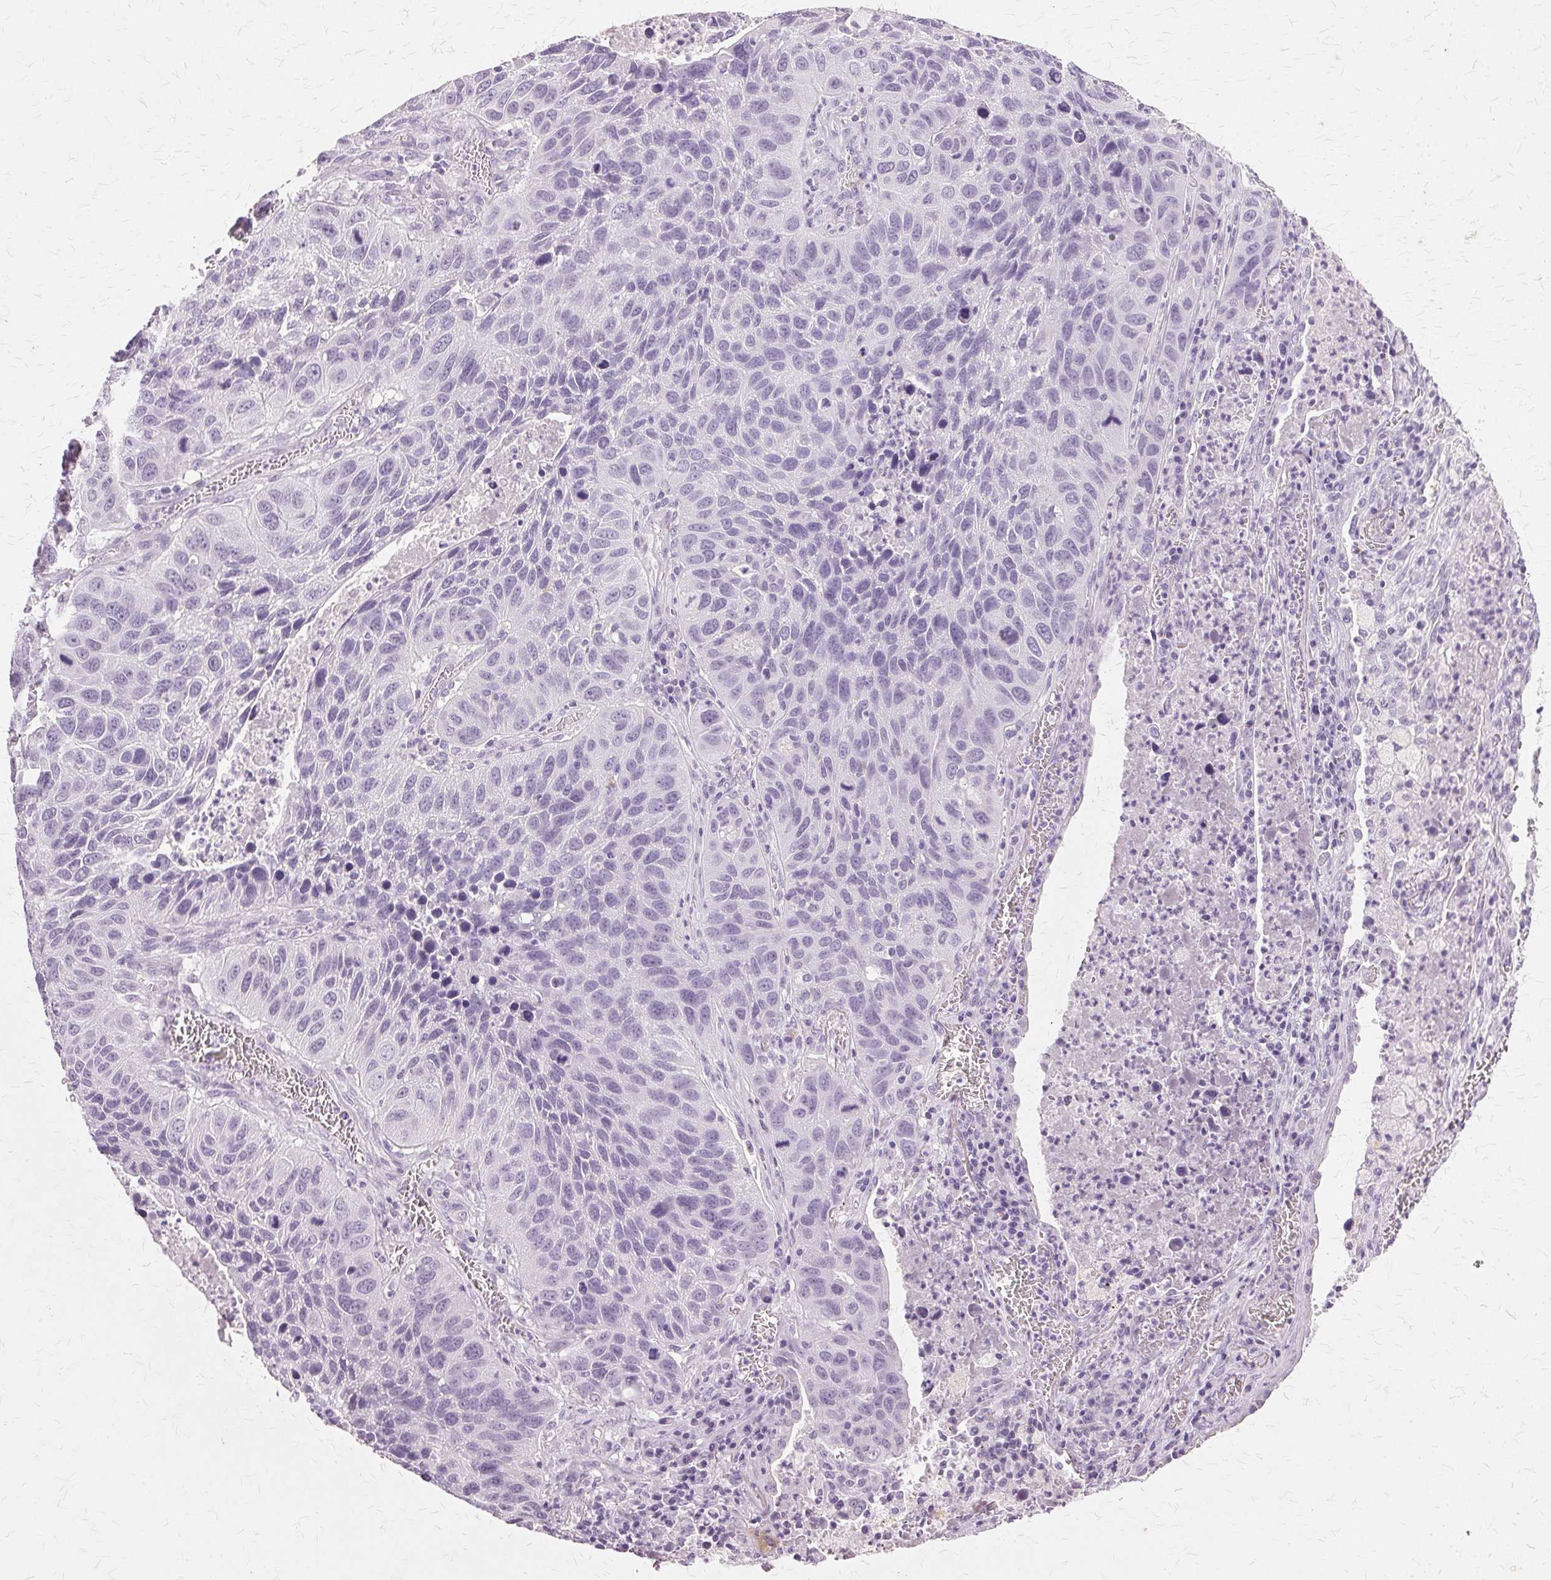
{"staining": {"intensity": "negative", "quantity": "none", "location": "none"}, "tissue": "lung cancer", "cell_type": "Tumor cells", "image_type": "cancer", "snomed": [{"axis": "morphology", "description": "Squamous cell carcinoma, NOS"}, {"axis": "topography", "description": "Lung"}], "caption": "This is a histopathology image of immunohistochemistry (IHC) staining of lung cancer (squamous cell carcinoma), which shows no positivity in tumor cells.", "gene": "SLC45A3", "patient": {"sex": "female", "age": 61}}